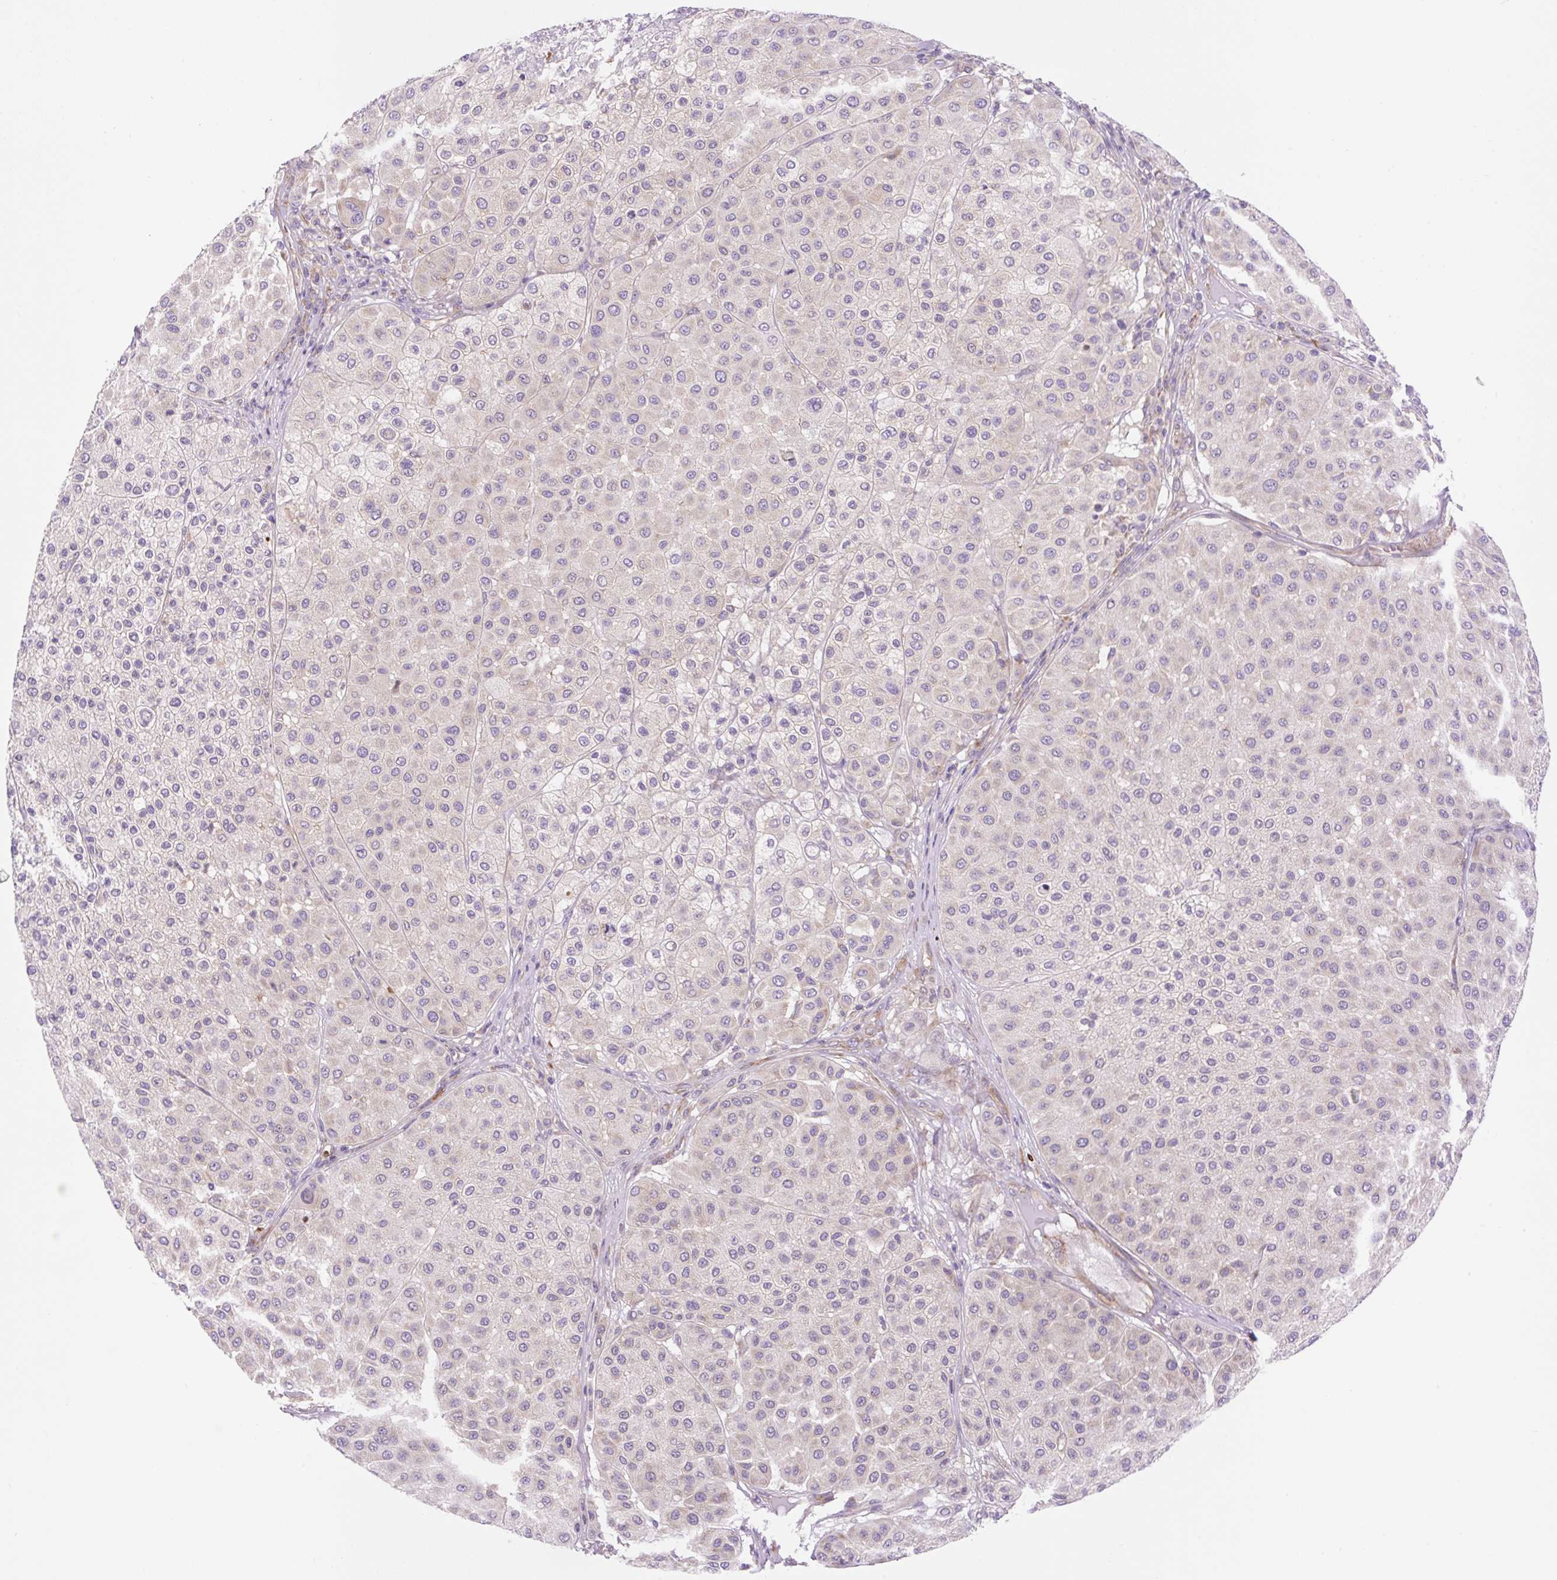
{"staining": {"intensity": "negative", "quantity": "none", "location": "none"}, "tissue": "melanoma", "cell_type": "Tumor cells", "image_type": "cancer", "snomed": [{"axis": "morphology", "description": "Malignant melanoma, Metastatic site"}, {"axis": "topography", "description": "Smooth muscle"}], "caption": "Immunohistochemical staining of human malignant melanoma (metastatic site) displays no significant expression in tumor cells.", "gene": "GPR45", "patient": {"sex": "male", "age": 41}}